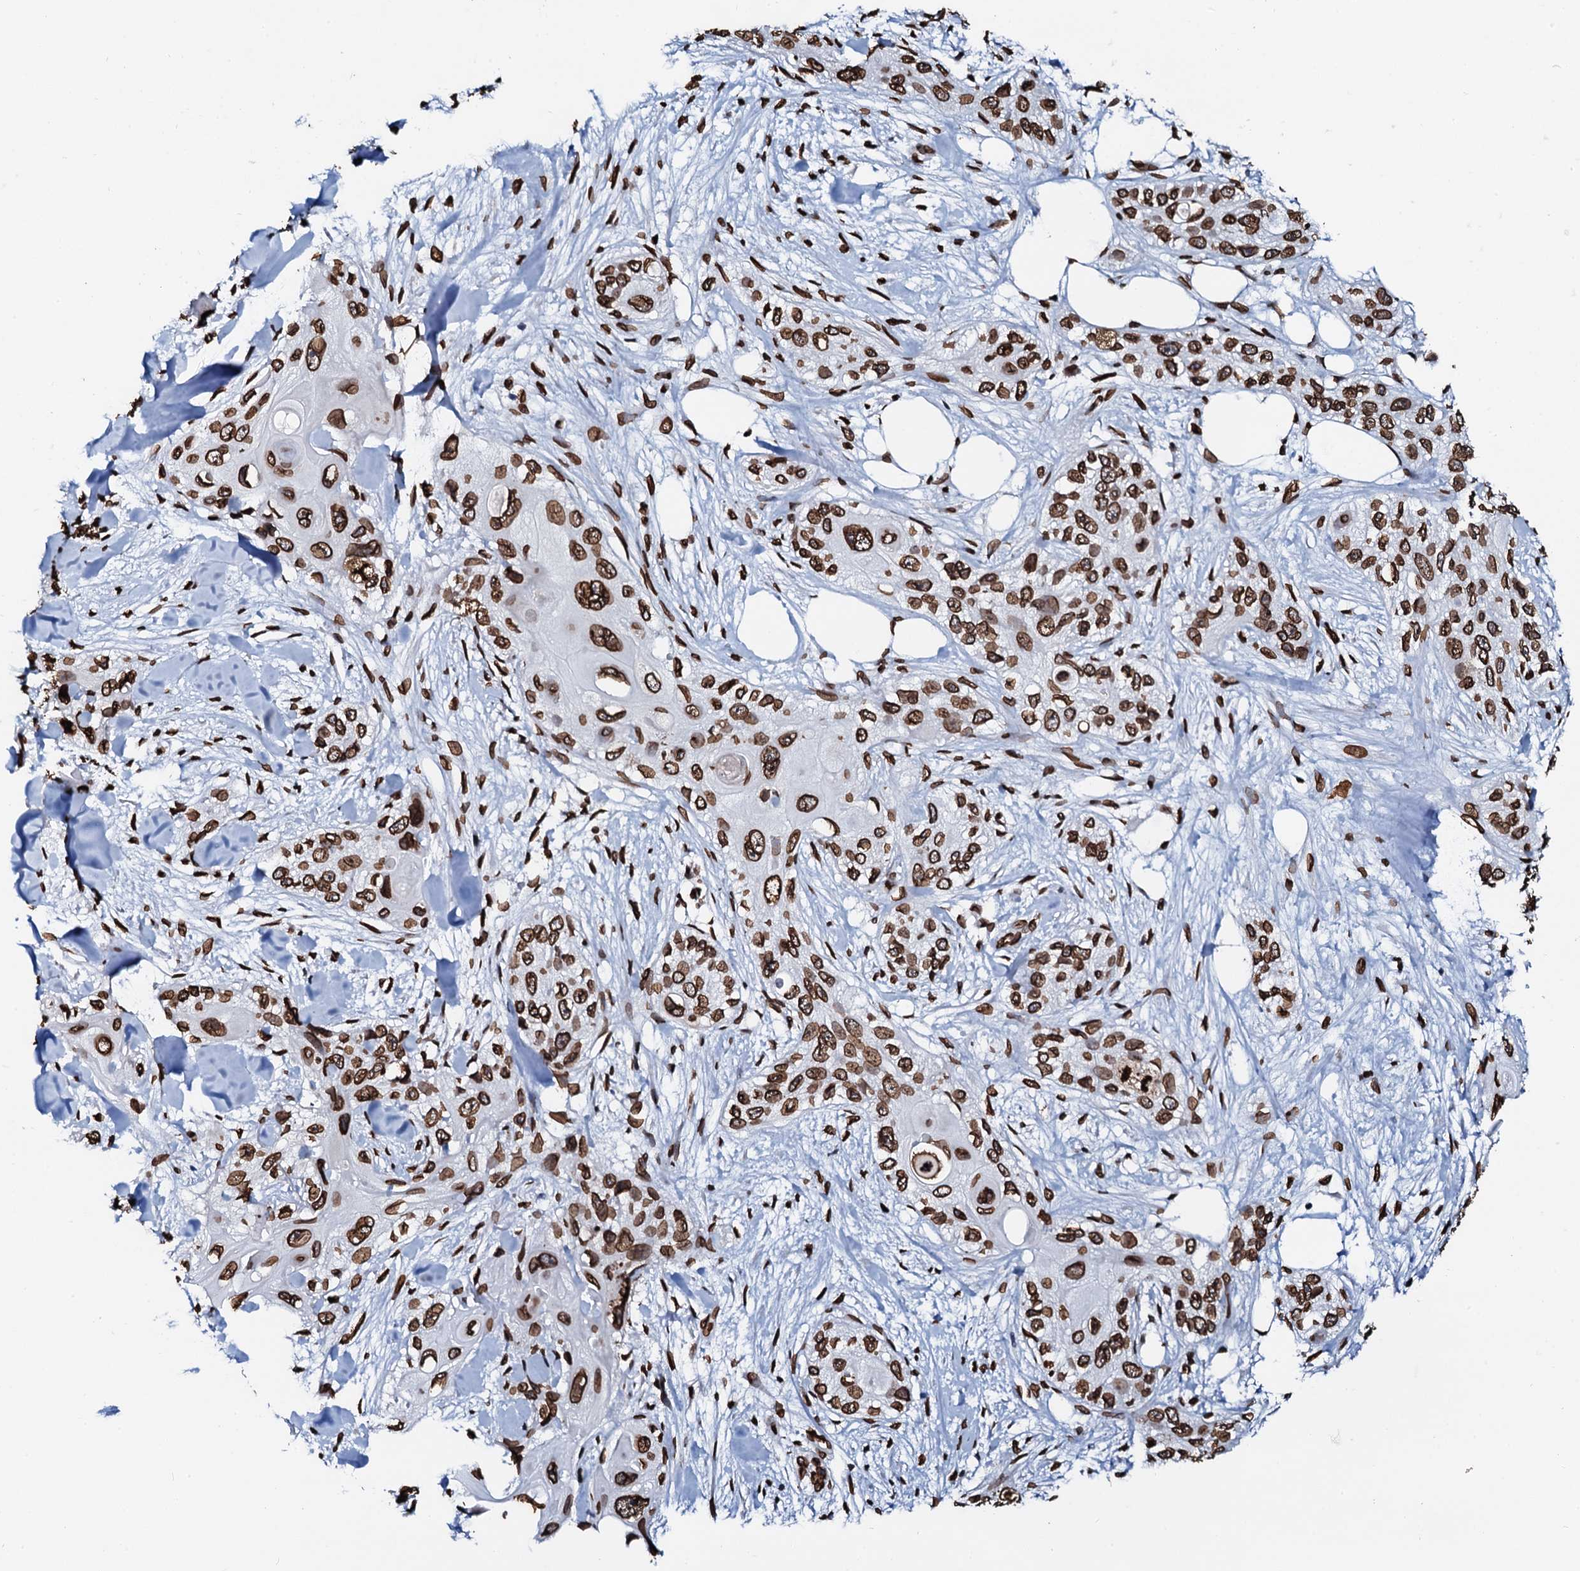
{"staining": {"intensity": "strong", "quantity": ">75%", "location": "nuclear"}, "tissue": "skin cancer", "cell_type": "Tumor cells", "image_type": "cancer", "snomed": [{"axis": "morphology", "description": "Normal tissue, NOS"}, {"axis": "morphology", "description": "Squamous cell carcinoma, NOS"}, {"axis": "topography", "description": "Skin"}], "caption": "Immunohistochemical staining of human skin cancer (squamous cell carcinoma) shows high levels of strong nuclear positivity in approximately >75% of tumor cells.", "gene": "KATNAL2", "patient": {"sex": "male", "age": 72}}